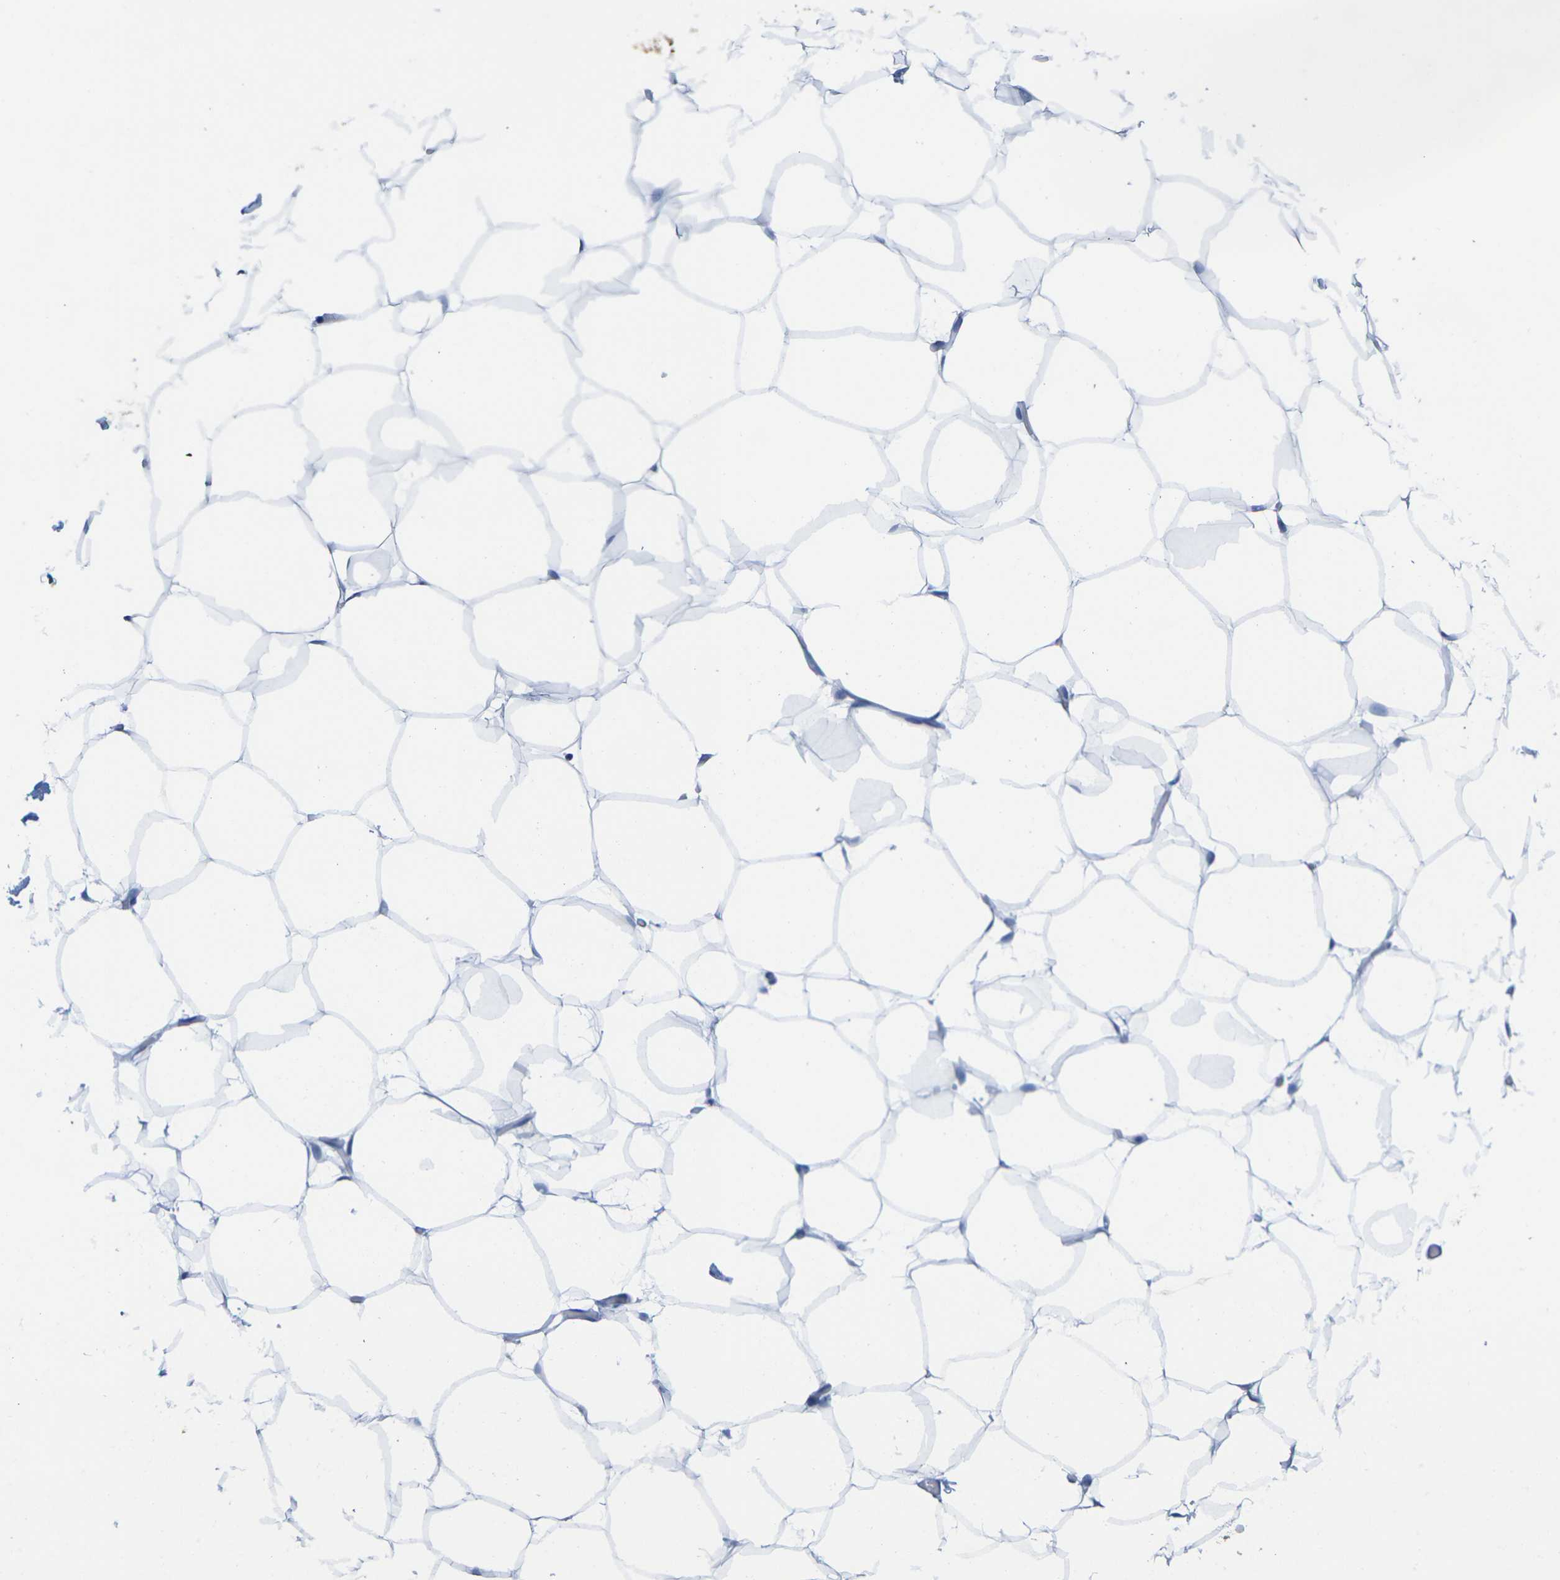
{"staining": {"intensity": "negative", "quantity": "none", "location": "none"}, "tissue": "adipose tissue", "cell_type": "Adipocytes", "image_type": "normal", "snomed": [{"axis": "morphology", "description": "Normal tissue, NOS"}, {"axis": "topography", "description": "Breast"}, {"axis": "topography", "description": "Adipose tissue"}], "caption": "Immunohistochemical staining of benign human adipose tissue reveals no significant positivity in adipocytes. The staining is performed using DAB brown chromogen with nuclei counter-stained in using hematoxylin.", "gene": "CNN1", "patient": {"sex": "female", "age": 25}}